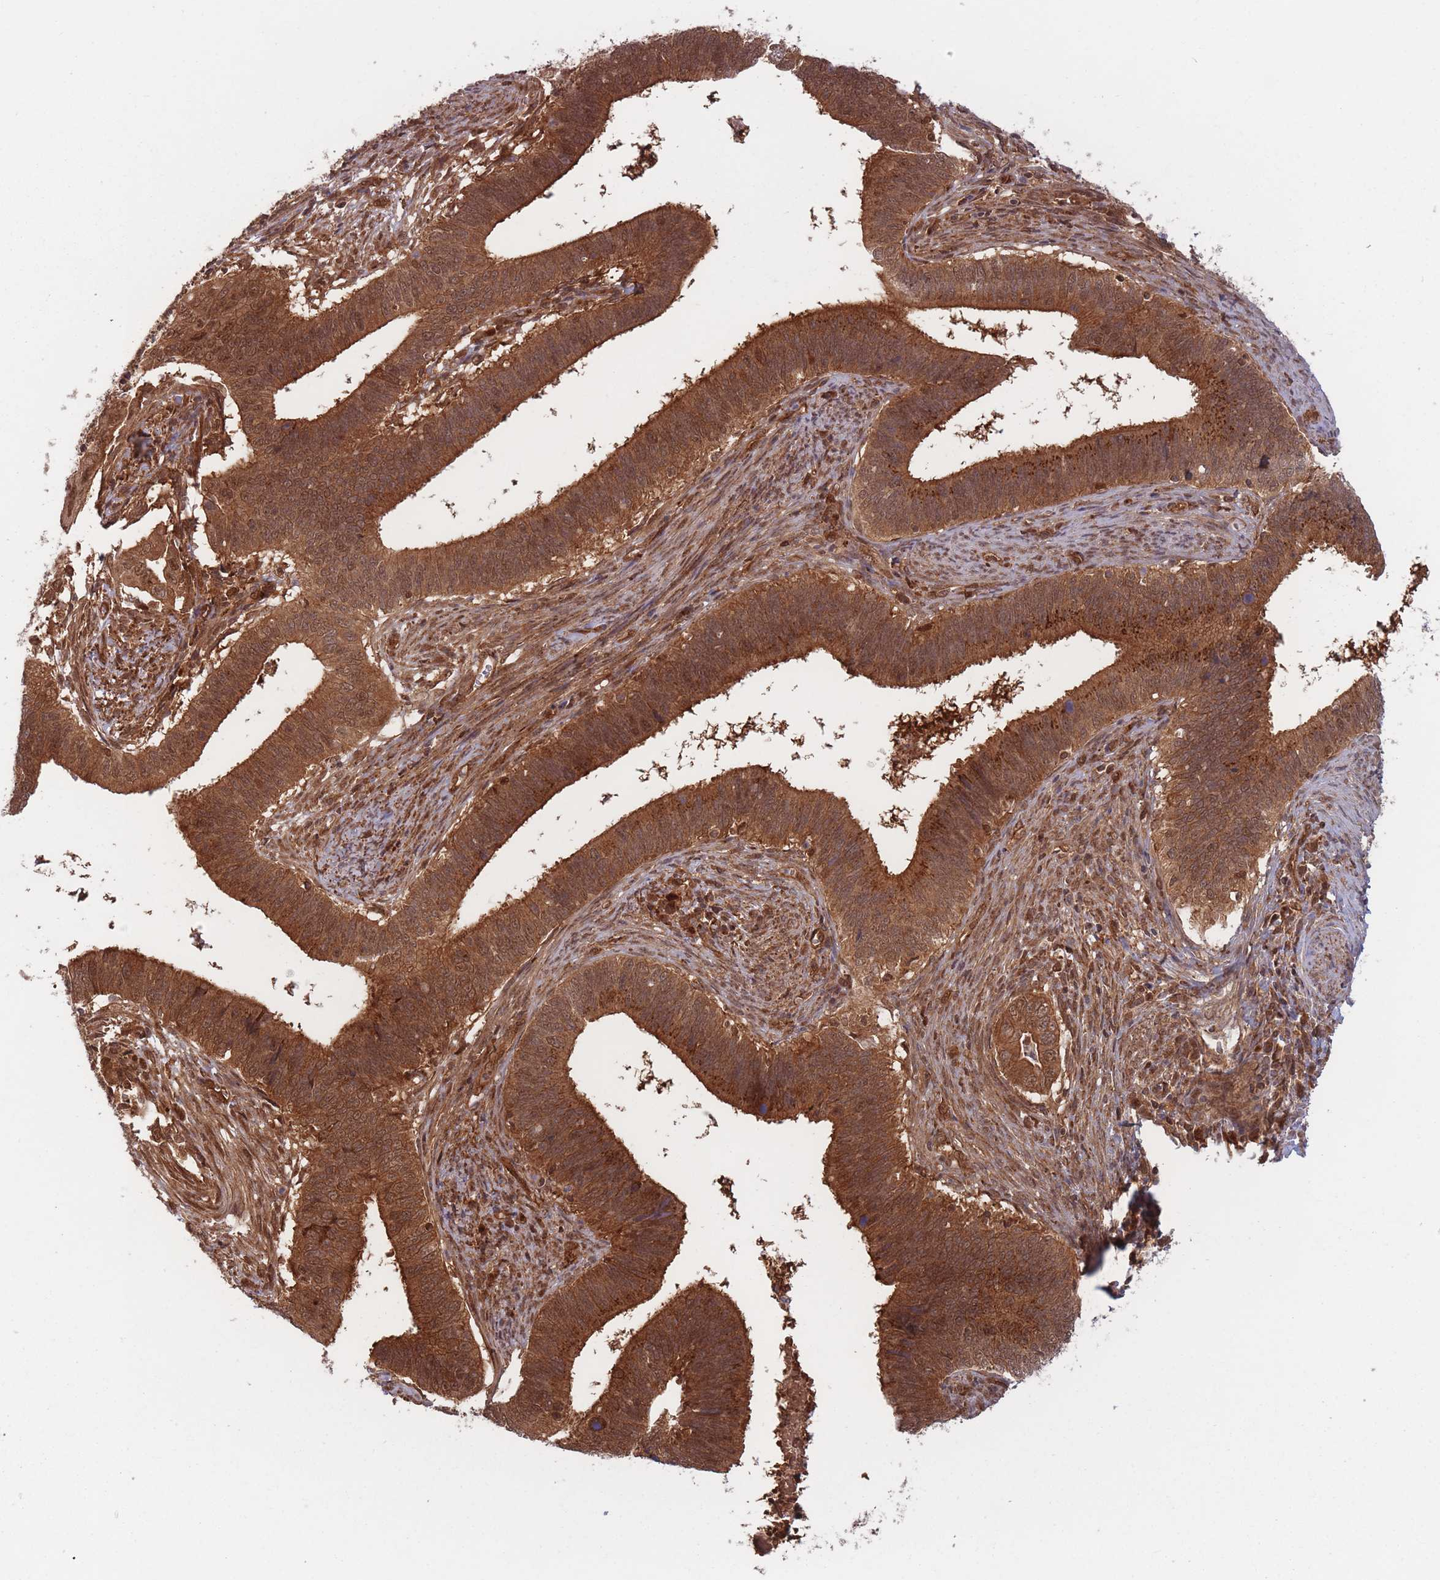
{"staining": {"intensity": "strong", "quantity": ">75%", "location": "cytoplasmic/membranous"}, "tissue": "cervical cancer", "cell_type": "Tumor cells", "image_type": "cancer", "snomed": [{"axis": "morphology", "description": "Adenocarcinoma, NOS"}, {"axis": "topography", "description": "Cervix"}], "caption": "Cervical cancer stained for a protein (brown) reveals strong cytoplasmic/membranous positive expression in approximately >75% of tumor cells.", "gene": "PODXL2", "patient": {"sex": "female", "age": 42}}